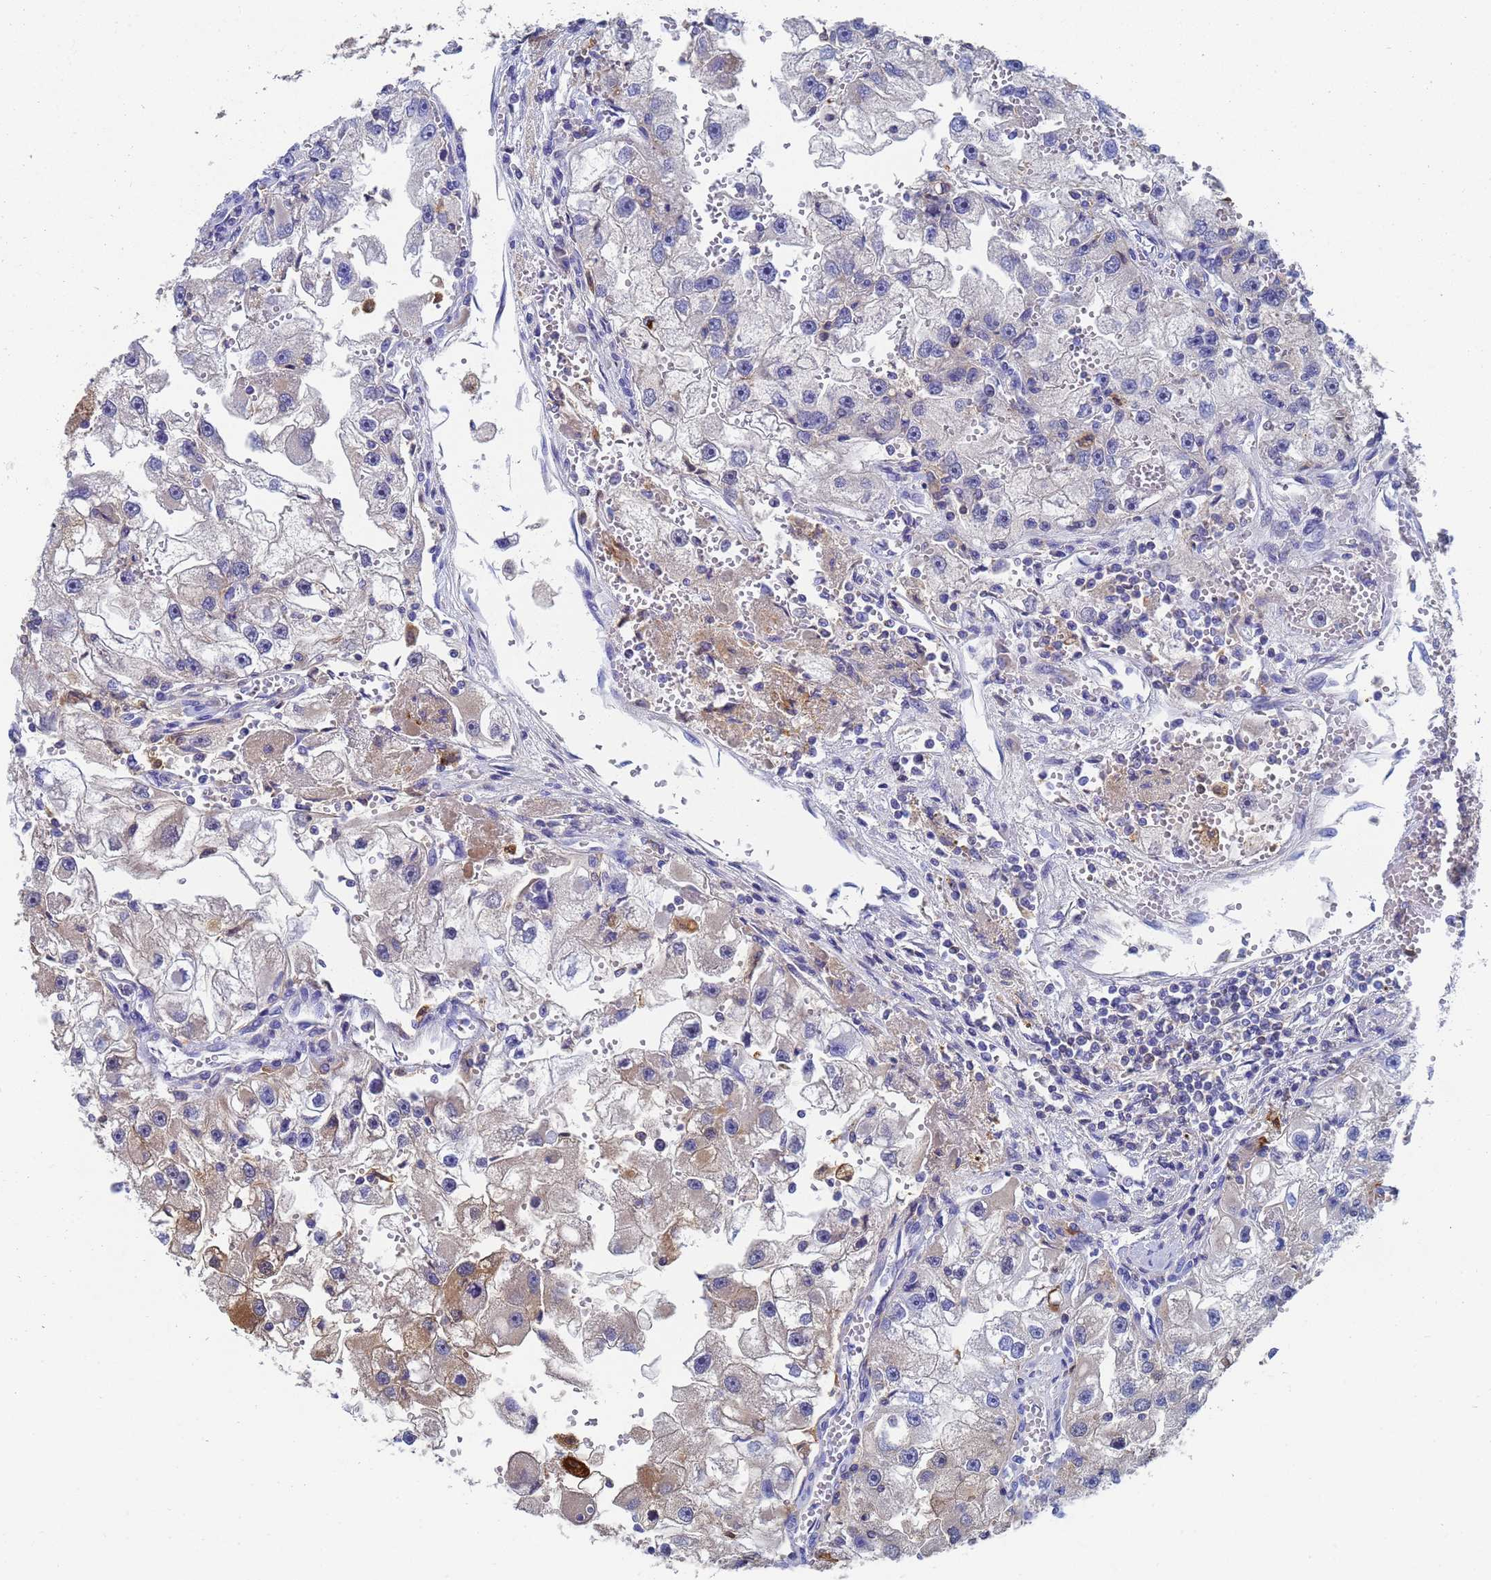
{"staining": {"intensity": "weak", "quantity": "25%-75%", "location": "cytoplasmic/membranous"}, "tissue": "renal cancer", "cell_type": "Tumor cells", "image_type": "cancer", "snomed": [{"axis": "morphology", "description": "Adenocarcinoma, NOS"}, {"axis": "topography", "description": "Kidney"}], "caption": "Immunohistochemistry photomicrograph of neoplastic tissue: renal adenocarcinoma stained using immunohistochemistry (IHC) reveals low levels of weak protein expression localized specifically in the cytoplasmic/membranous of tumor cells, appearing as a cytoplasmic/membranous brown color.", "gene": "GCHFR", "patient": {"sex": "male", "age": 63}}